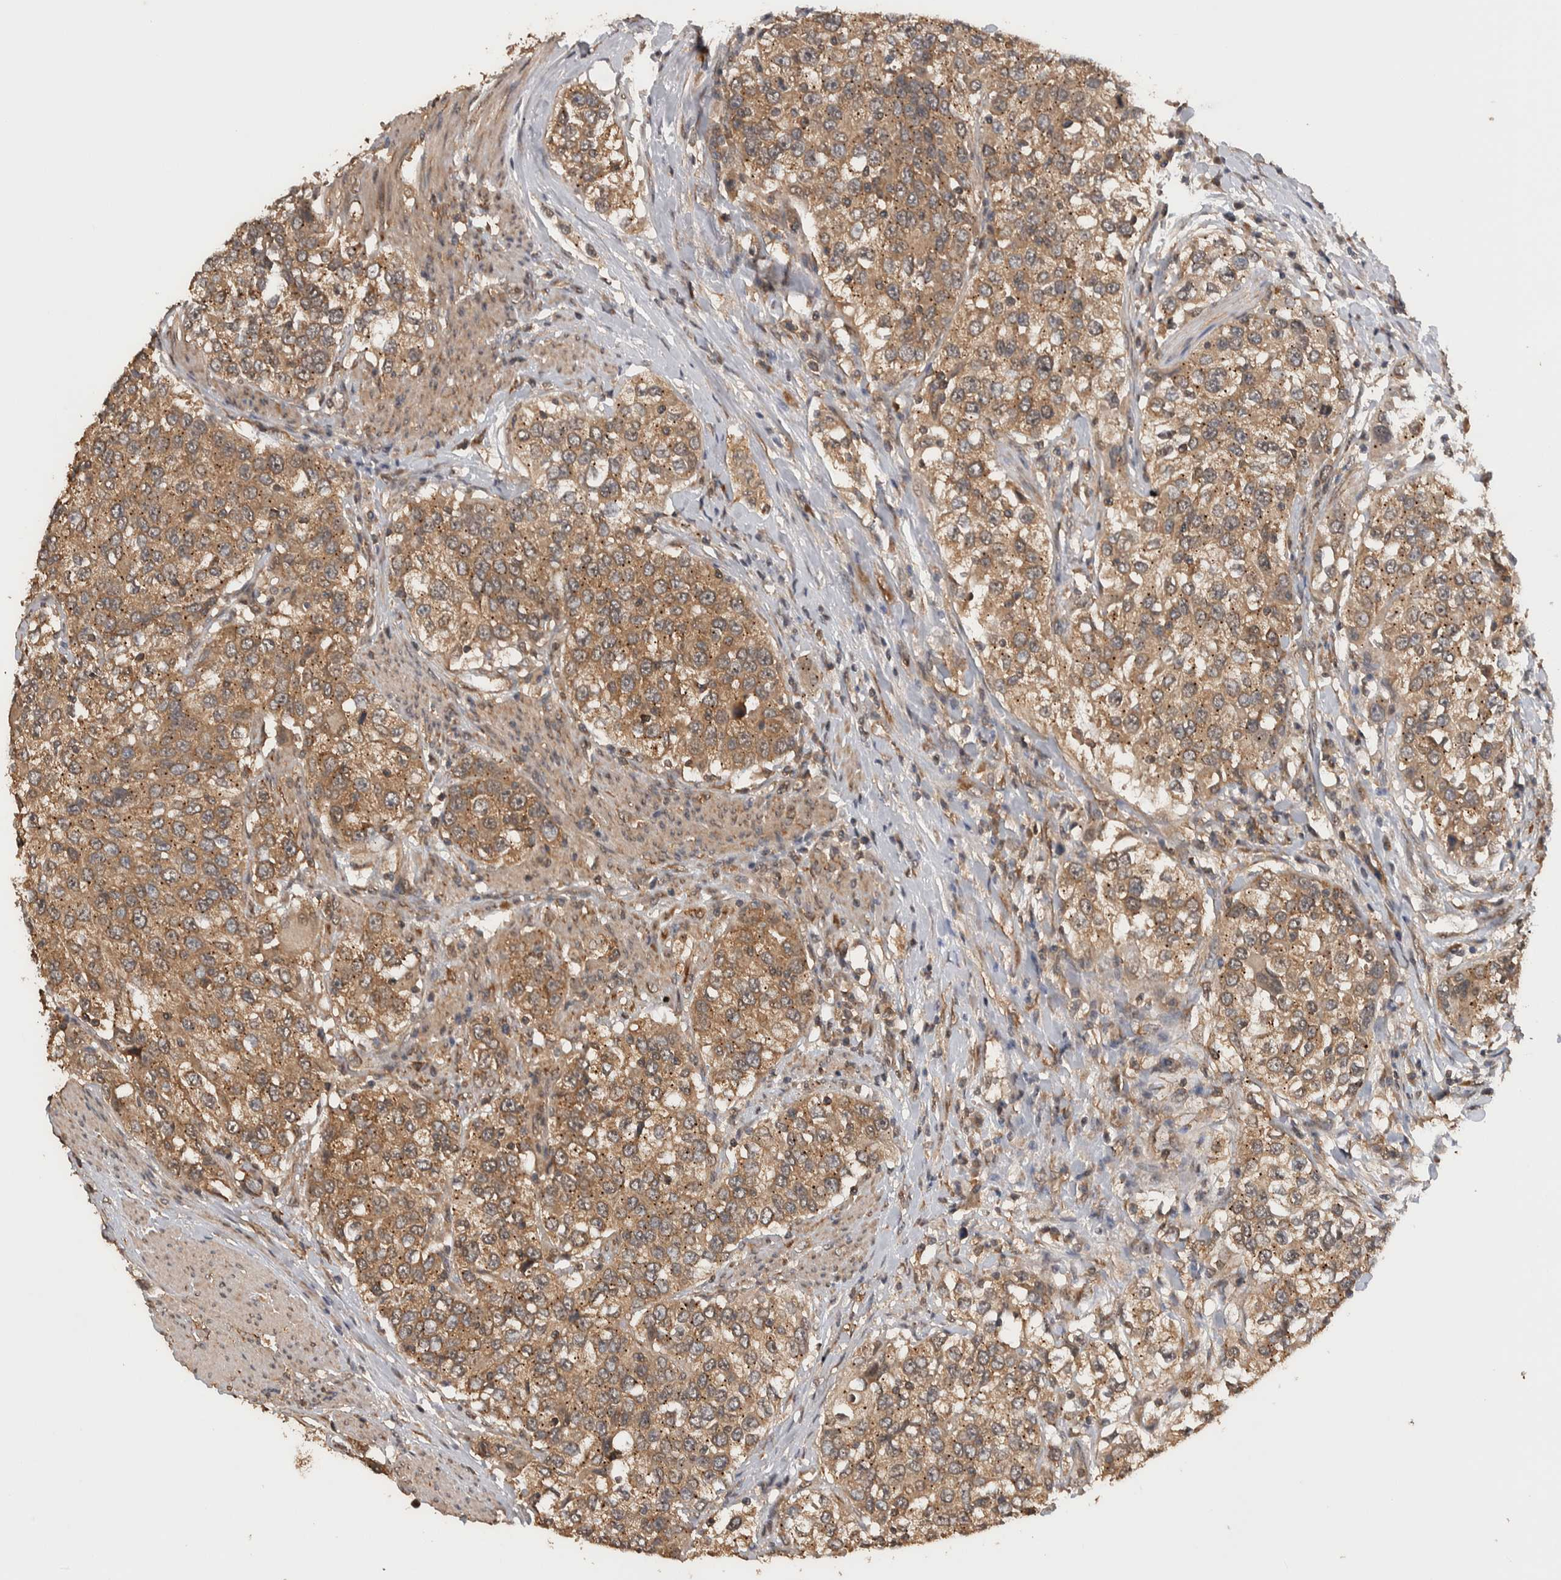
{"staining": {"intensity": "moderate", "quantity": ">75%", "location": "cytoplasmic/membranous"}, "tissue": "urothelial cancer", "cell_type": "Tumor cells", "image_type": "cancer", "snomed": [{"axis": "morphology", "description": "Urothelial carcinoma, High grade"}, {"axis": "topography", "description": "Urinary bladder"}], "caption": "Moderate cytoplasmic/membranous staining for a protein is present in about >75% of tumor cells of urothelial carcinoma (high-grade) using immunohistochemistry (IHC).", "gene": "DVL2", "patient": {"sex": "female", "age": 80}}